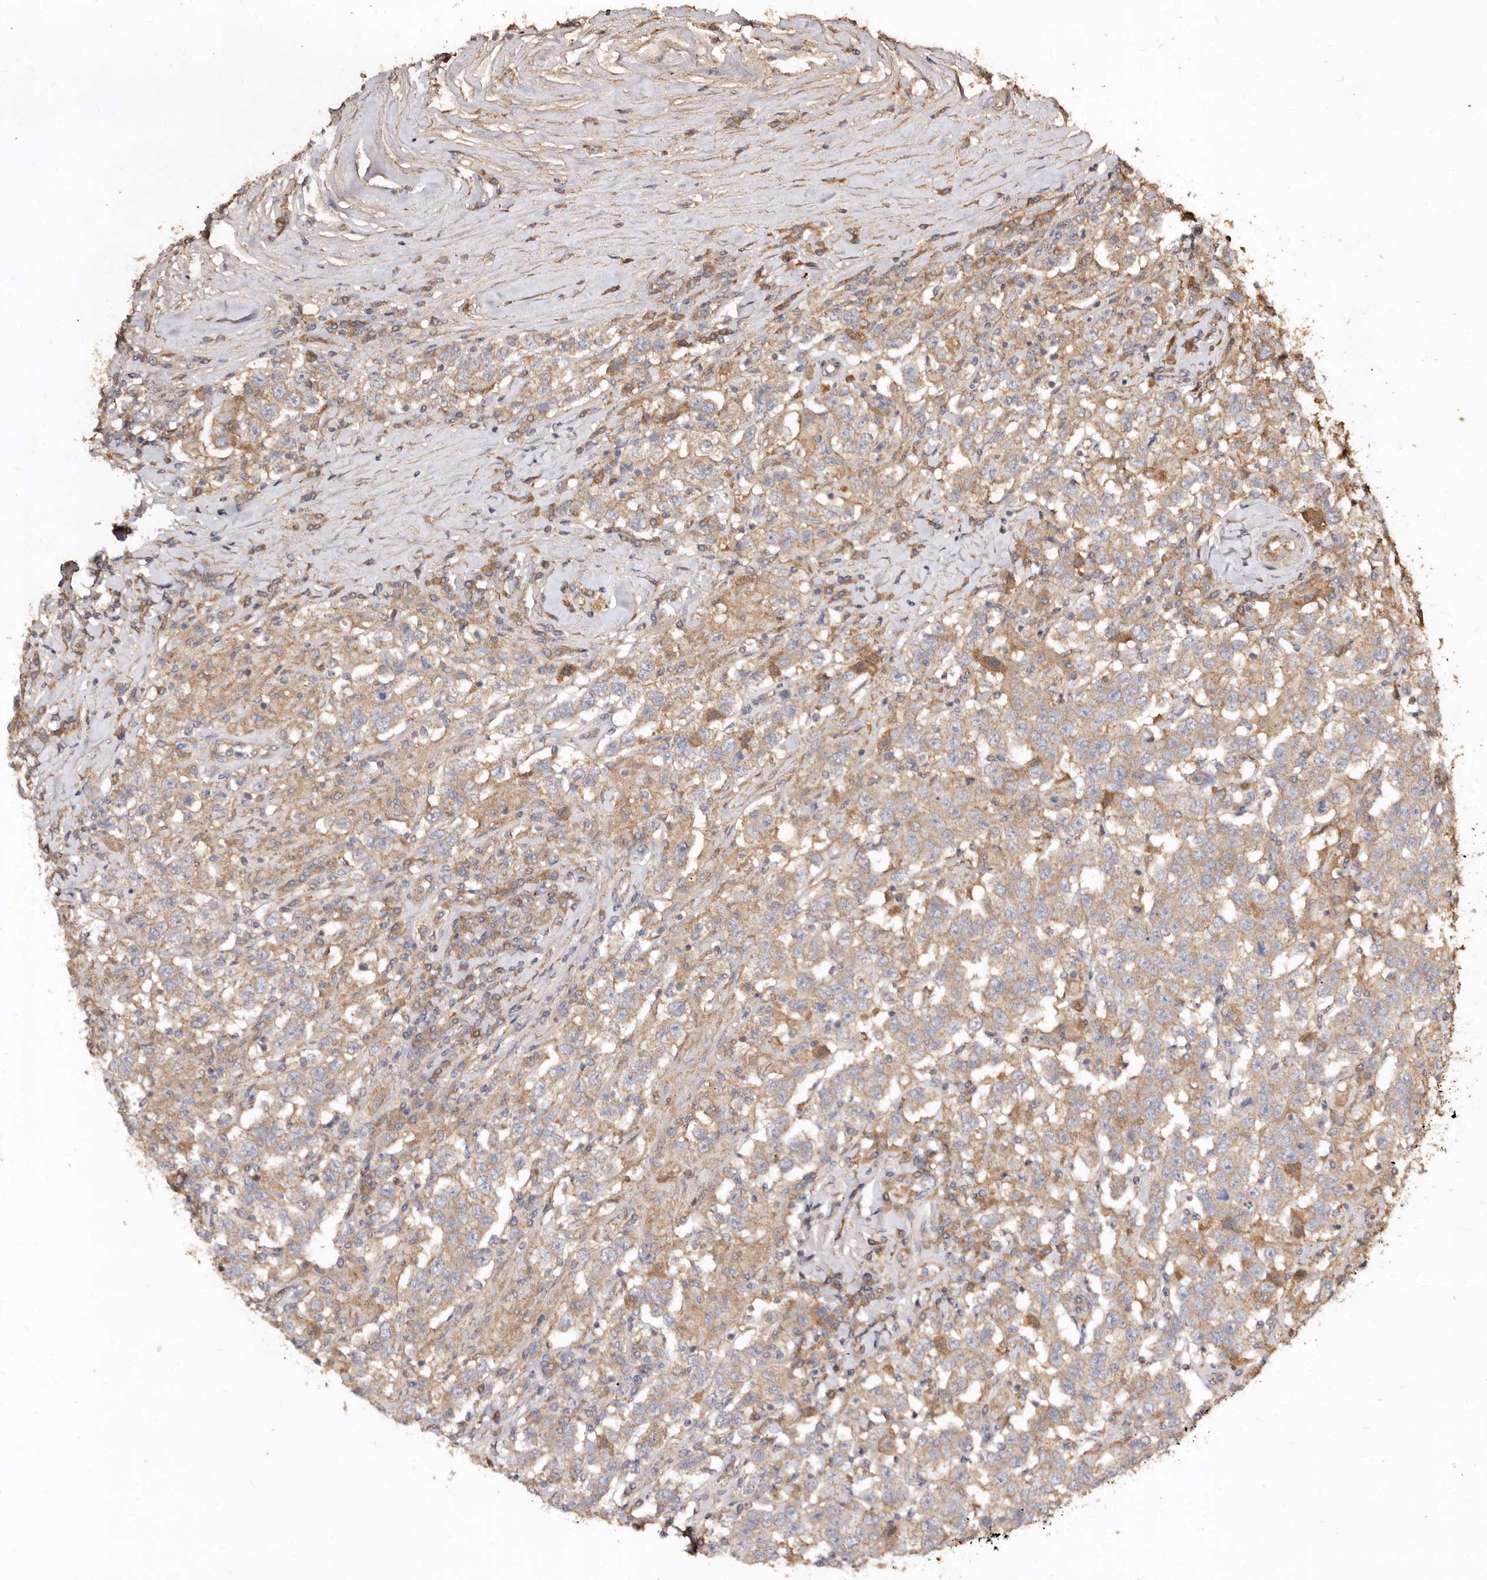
{"staining": {"intensity": "moderate", "quantity": ">75%", "location": "cytoplasmic/membranous"}, "tissue": "testis cancer", "cell_type": "Tumor cells", "image_type": "cancer", "snomed": [{"axis": "morphology", "description": "Seminoma, NOS"}, {"axis": "topography", "description": "Testis"}], "caption": "Testis seminoma tissue reveals moderate cytoplasmic/membranous expression in about >75% of tumor cells", "gene": "FARS2", "patient": {"sex": "male", "age": 41}}